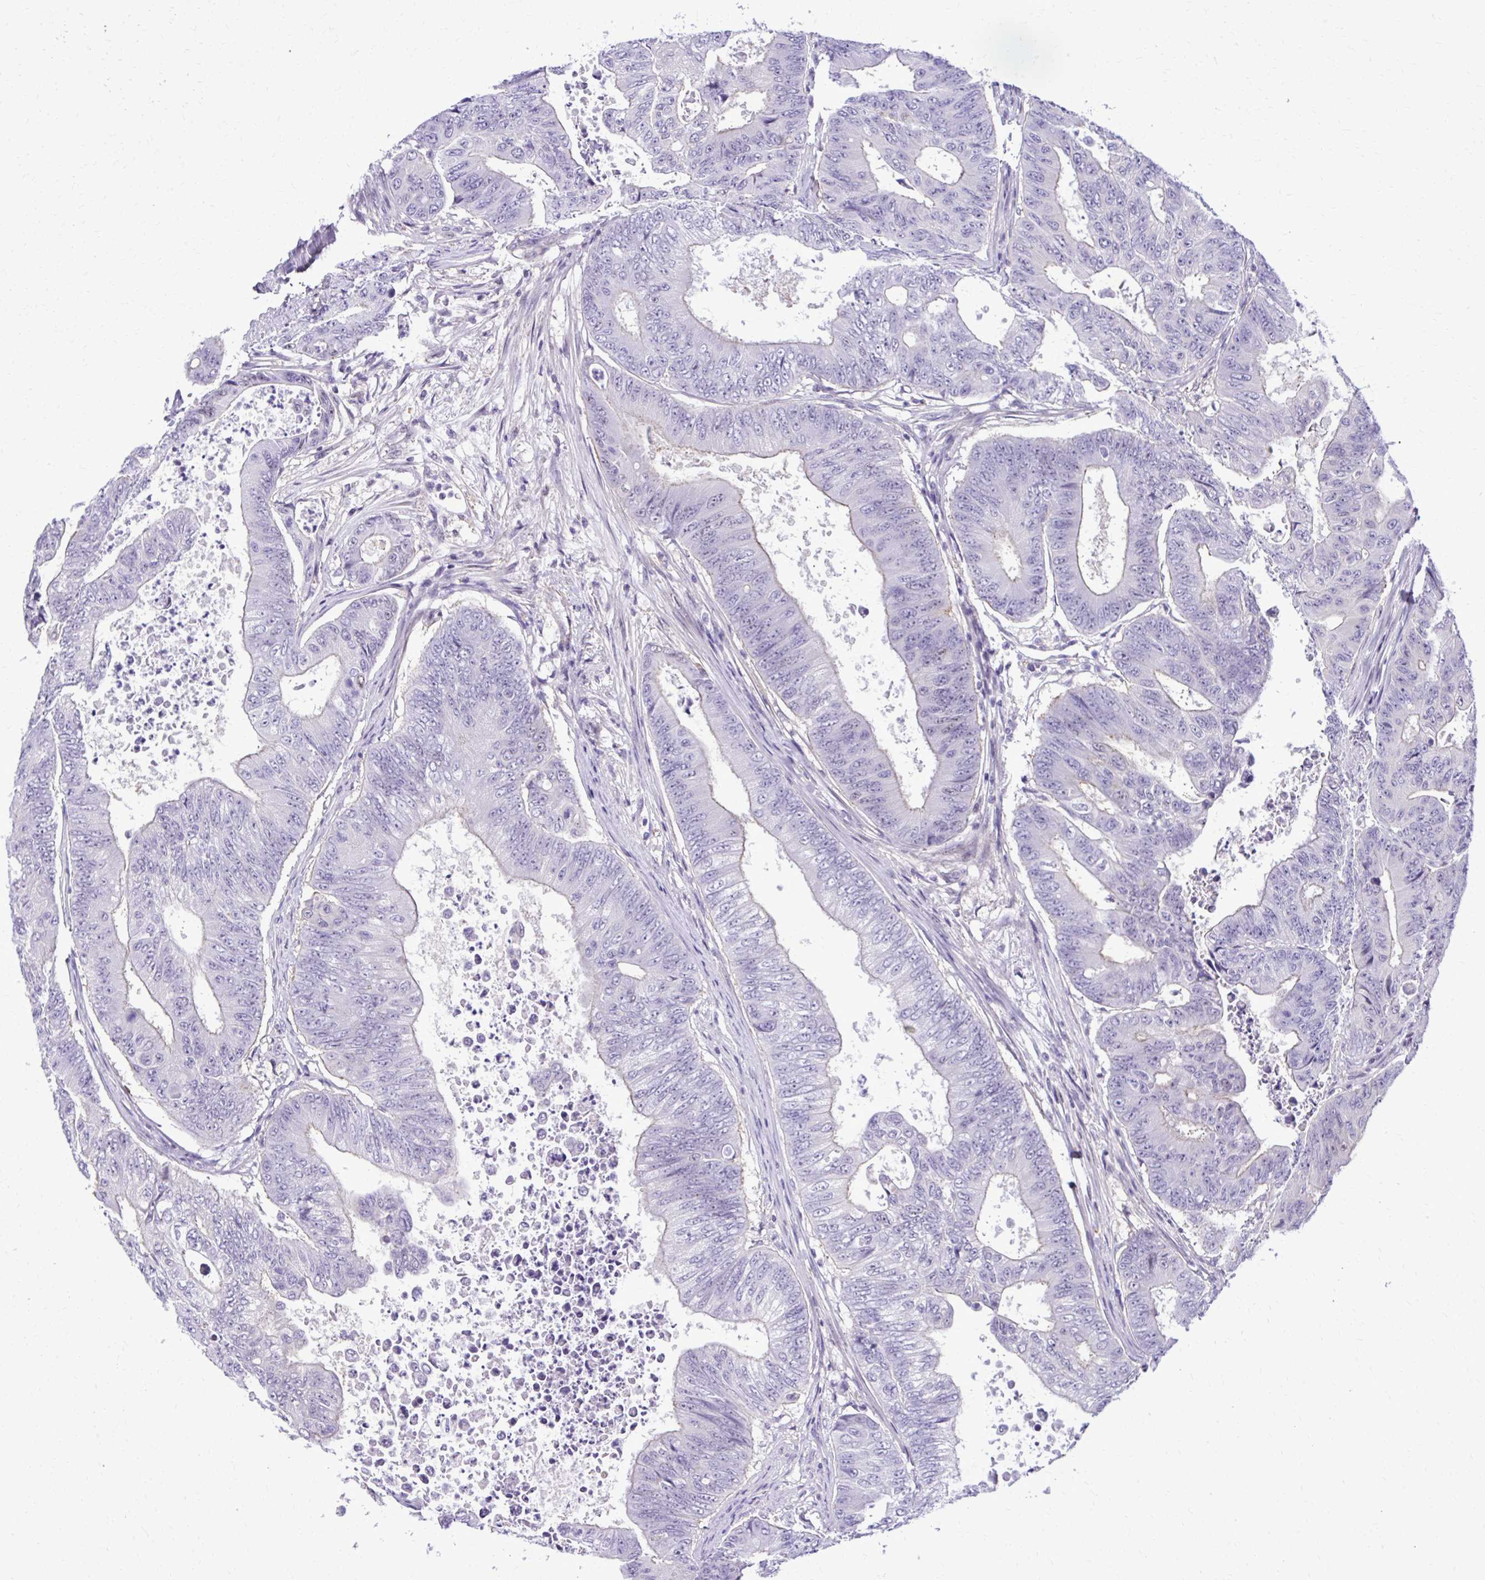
{"staining": {"intensity": "negative", "quantity": "none", "location": "none"}, "tissue": "colorectal cancer", "cell_type": "Tumor cells", "image_type": "cancer", "snomed": [{"axis": "morphology", "description": "Adenocarcinoma, NOS"}, {"axis": "topography", "description": "Colon"}], "caption": "Tumor cells show no significant protein positivity in adenocarcinoma (colorectal).", "gene": "RASL11B", "patient": {"sex": "female", "age": 48}}